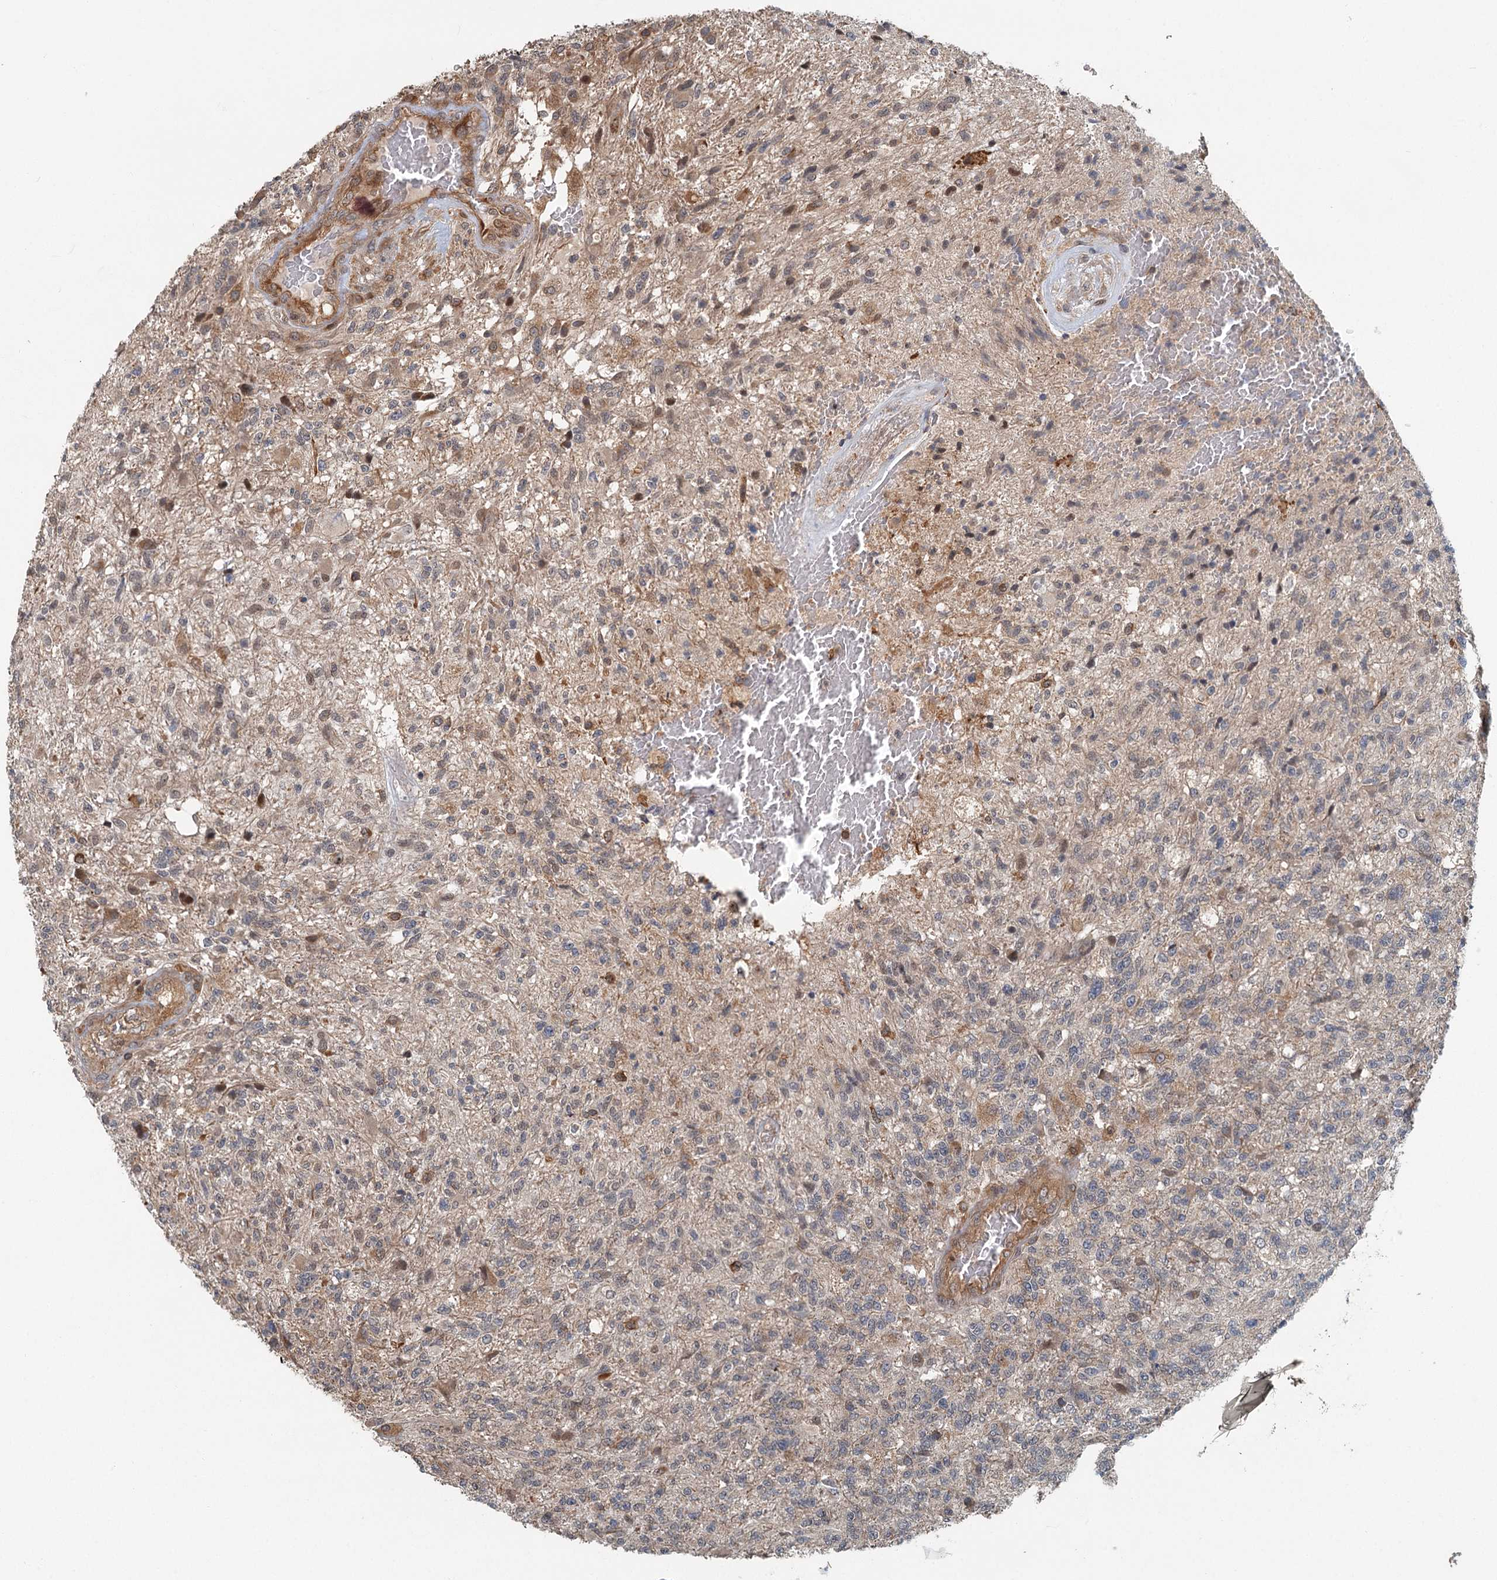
{"staining": {"intensity": "negative", "quantity": "none", "location": "none"}, "tissue": "glioma", "cell_type": "Tumor cells", "image_type": "cancer", "snomed": [{"axis": "morphology", "description": "Glioma, malignant, High grade"}, {"axis": "topography", "description": "Brain"}], "caption": "The histopathology image reveals no significant expression in tumor cells of glioma.", "gene": "ZNF527", "patient": {"sex": "male", "age": 56}}